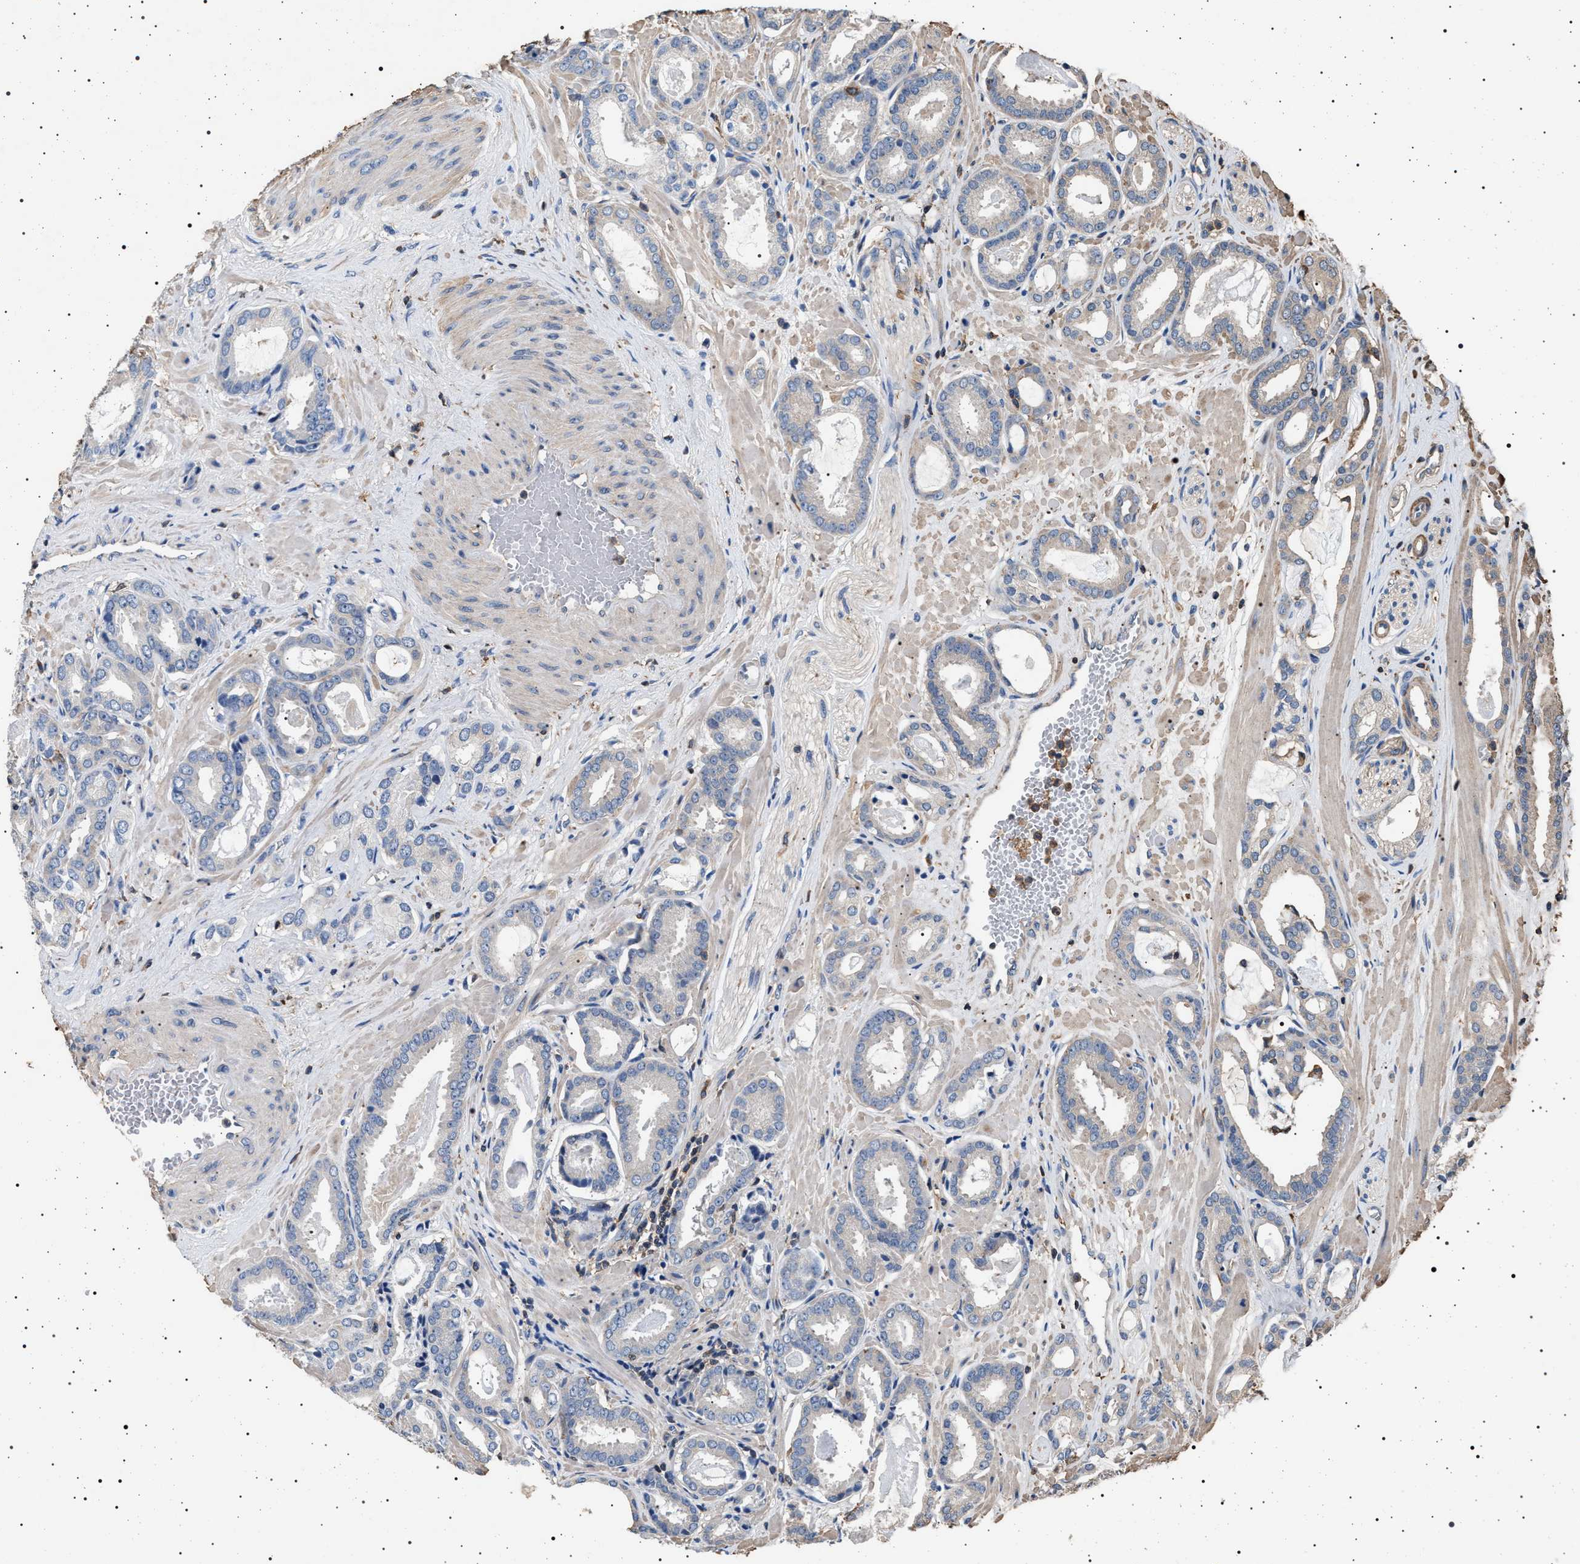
{"staining": {"intensity": "negative", "quantity": "none", "location": "none"}, "tissue": "prostate cancer", "cell_type": "Tumor cells", "image_type": "cancer", "snomed": [{"axis": "morphology", "description": "Adenocarcinoma, Low grade"}, {"axis": "topography", "description": "Prostate"}], "caption": "Human prostate cancer stained for a protein using immunohistochemistry (IHC) reveals no expression in tumor cells.", "gene": "SMAP2", "patient": {"sex": "male", "age": 53}}